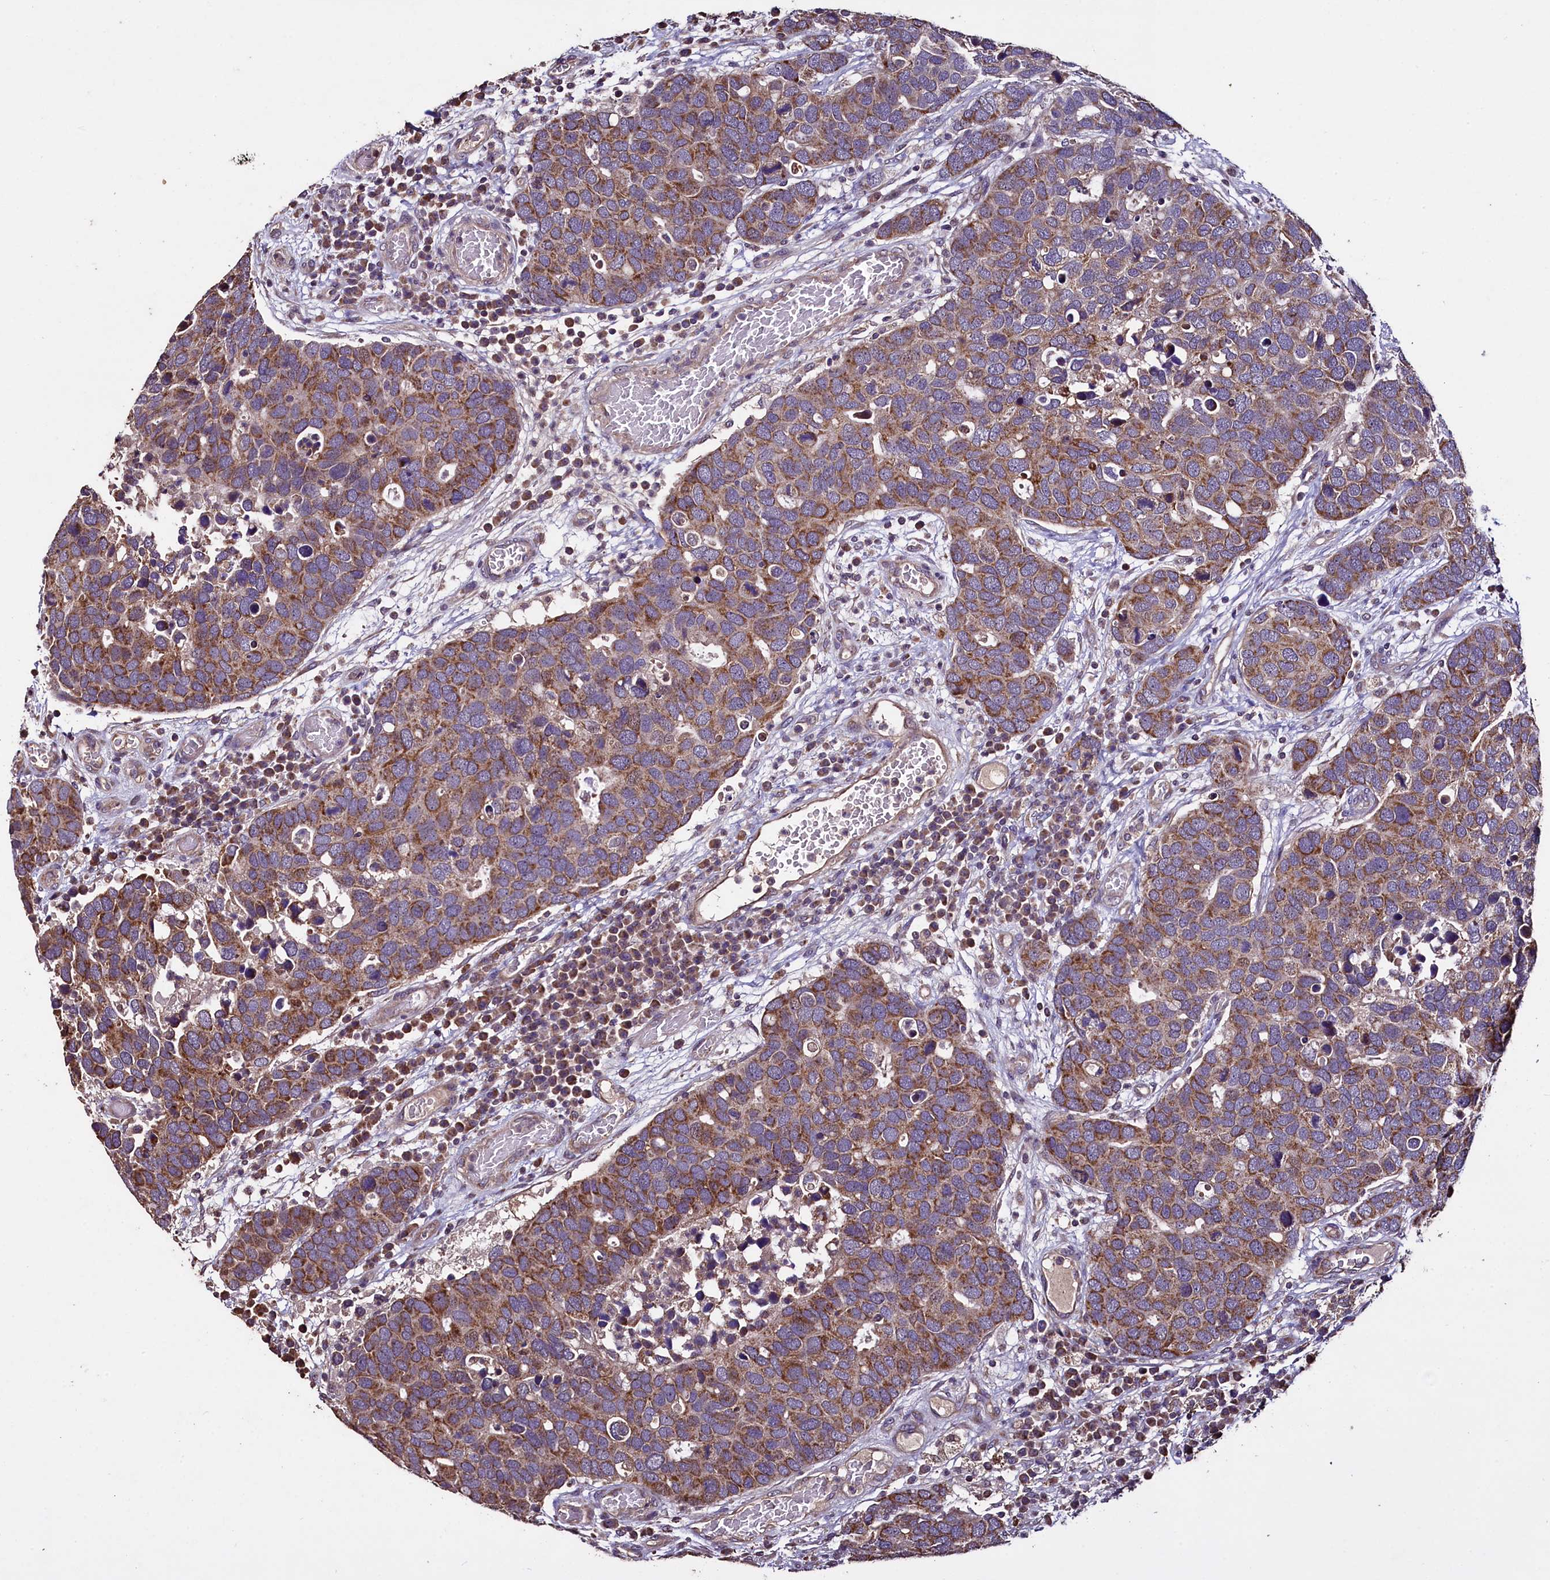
{"staining": {"intensity": "strong", "quantity": ">75%", "location": "cytoplasmic/membranous"}, "tissue": "breast cancer", "cell_type": "Tumor cells", "image_type": "cancer", "snomed": [{"axis": "morphology", "description": "Duct carcinoma"}, {"axis": "topography", "description": "Breast"}], "caption": "High-power microscopy captured an IHC photomicrograph of breast cancer (invasive ductal carcinoma), revealing strong cytoplasmic/membranous expression in approximately >75% of tumor cells.", "gene": "COQ9", "patient": {"sex": "female", "age": 83}}